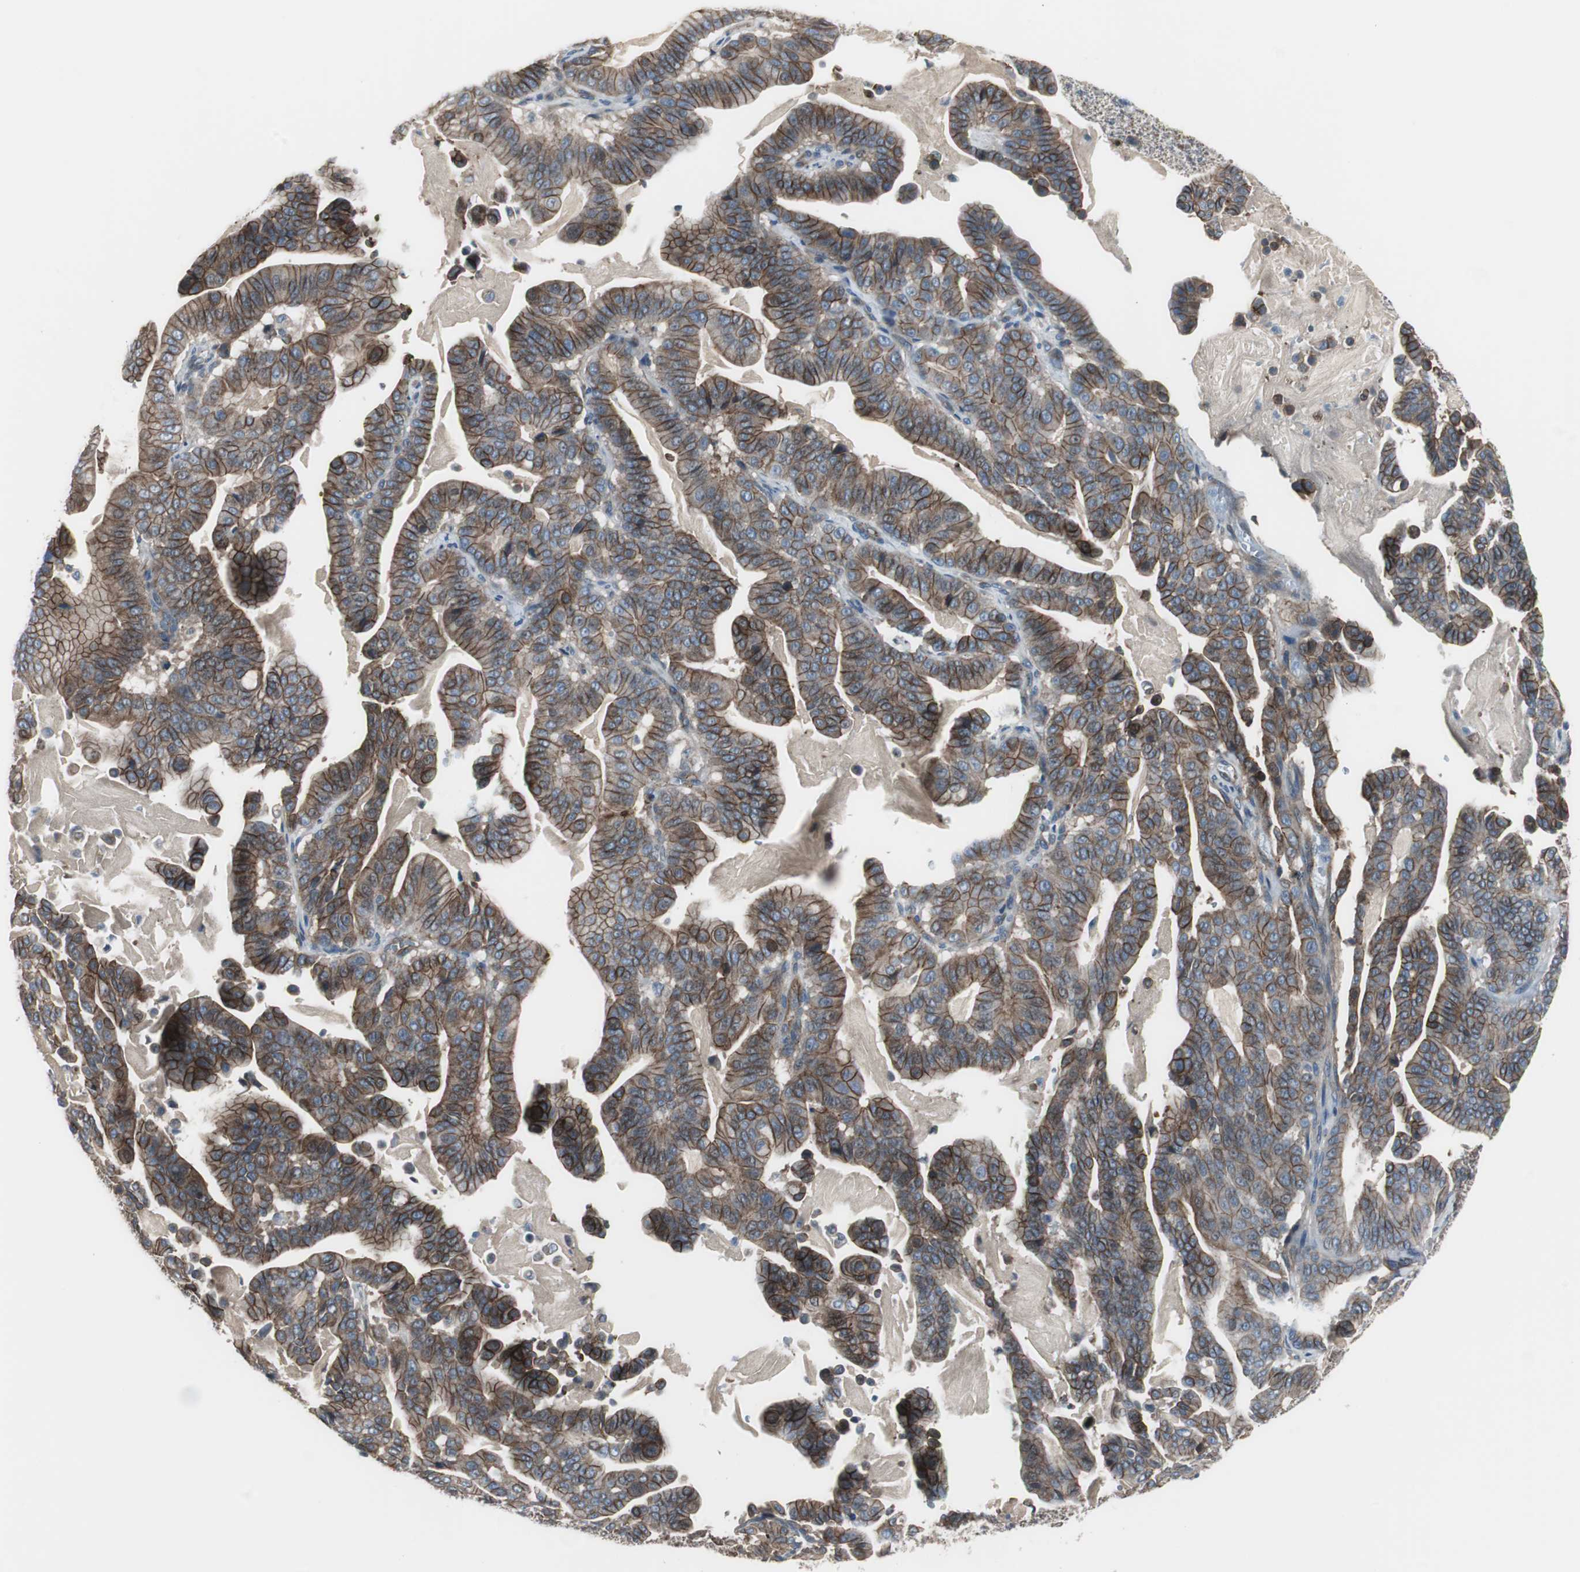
{"staining": {"intensity": "strong", "quantity": ">75%", "location": "cytoplasmic/membranous"}, "tissue": "pancreatic cancer", "cell_type": "Tumor cells", "image_type": "cancer", "snomed": [{"axis": "morphology", "description": "Adenocarcinoma, NOS"}, {"axis": "topography", "description": "Pancreas"}], "caption": "Human adenocarcinoma (pancreatic) stained with a brown dye displays strong cytoplasmic/membranous positive positivity in about >75% of tumor cells.", "gene": "STXBP4", "patient": {"sex": "male", "age": 63}}